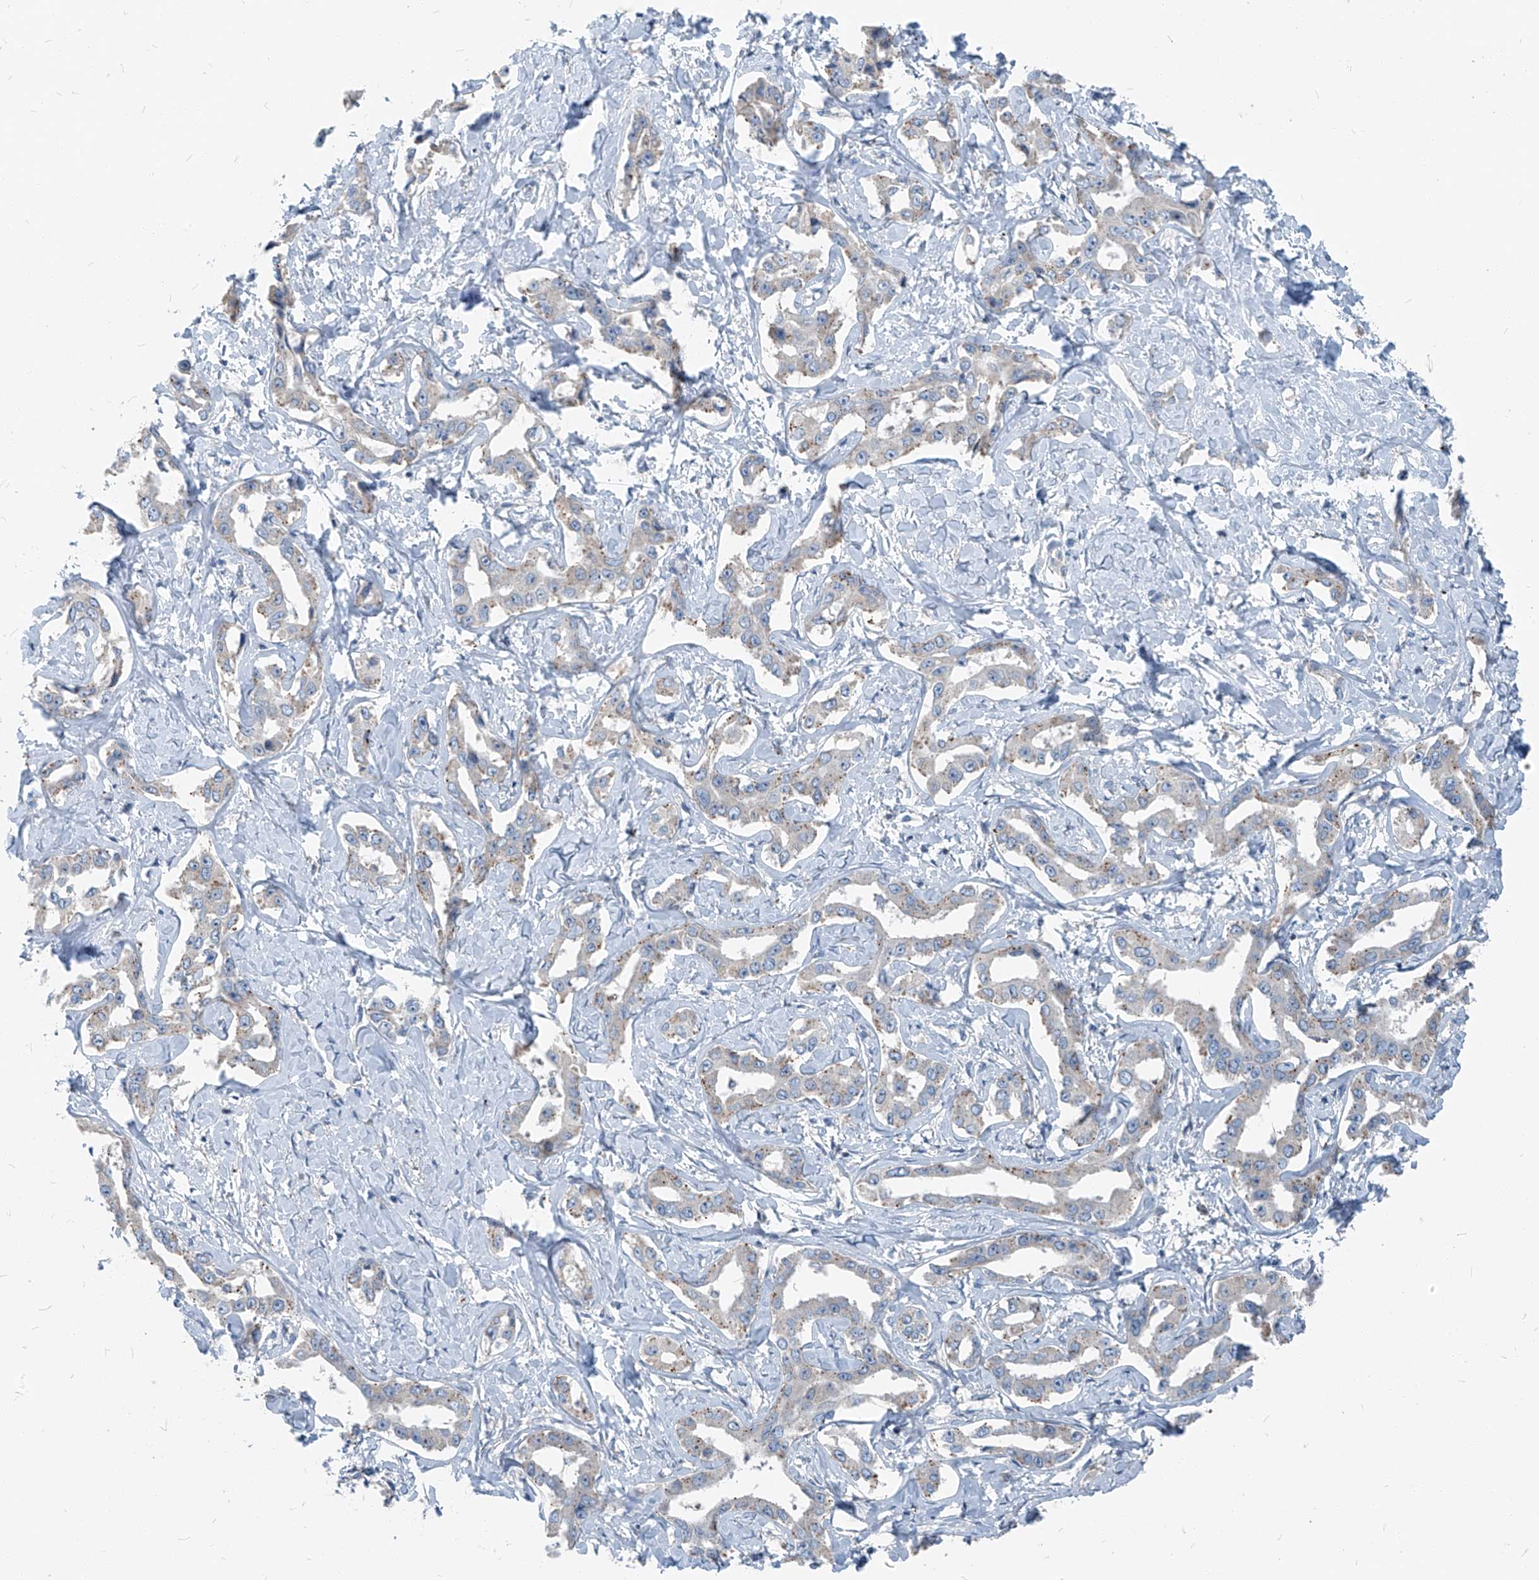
{"staining": {"intensity": "weak", "quantity": "<25%", "location": "cytoplasmic/membranous"}, "tissue": "liver cancer", "cell_type": "Tumor cells", "image_type": "cancer", "snomed": [{"axis": "morphology", "description": "Cholangiocarcinoma"}, {"axis": "topography", "description": "Liver"}], "caption": "An IHC image of liver cancer (cholangiocarcinoma) is shown. There is no staining in tumor cells of liver cancer (cholangiocarcinoma).", "gene": "CHMP2B", "patient": {"sex": "male", "age": 59}}